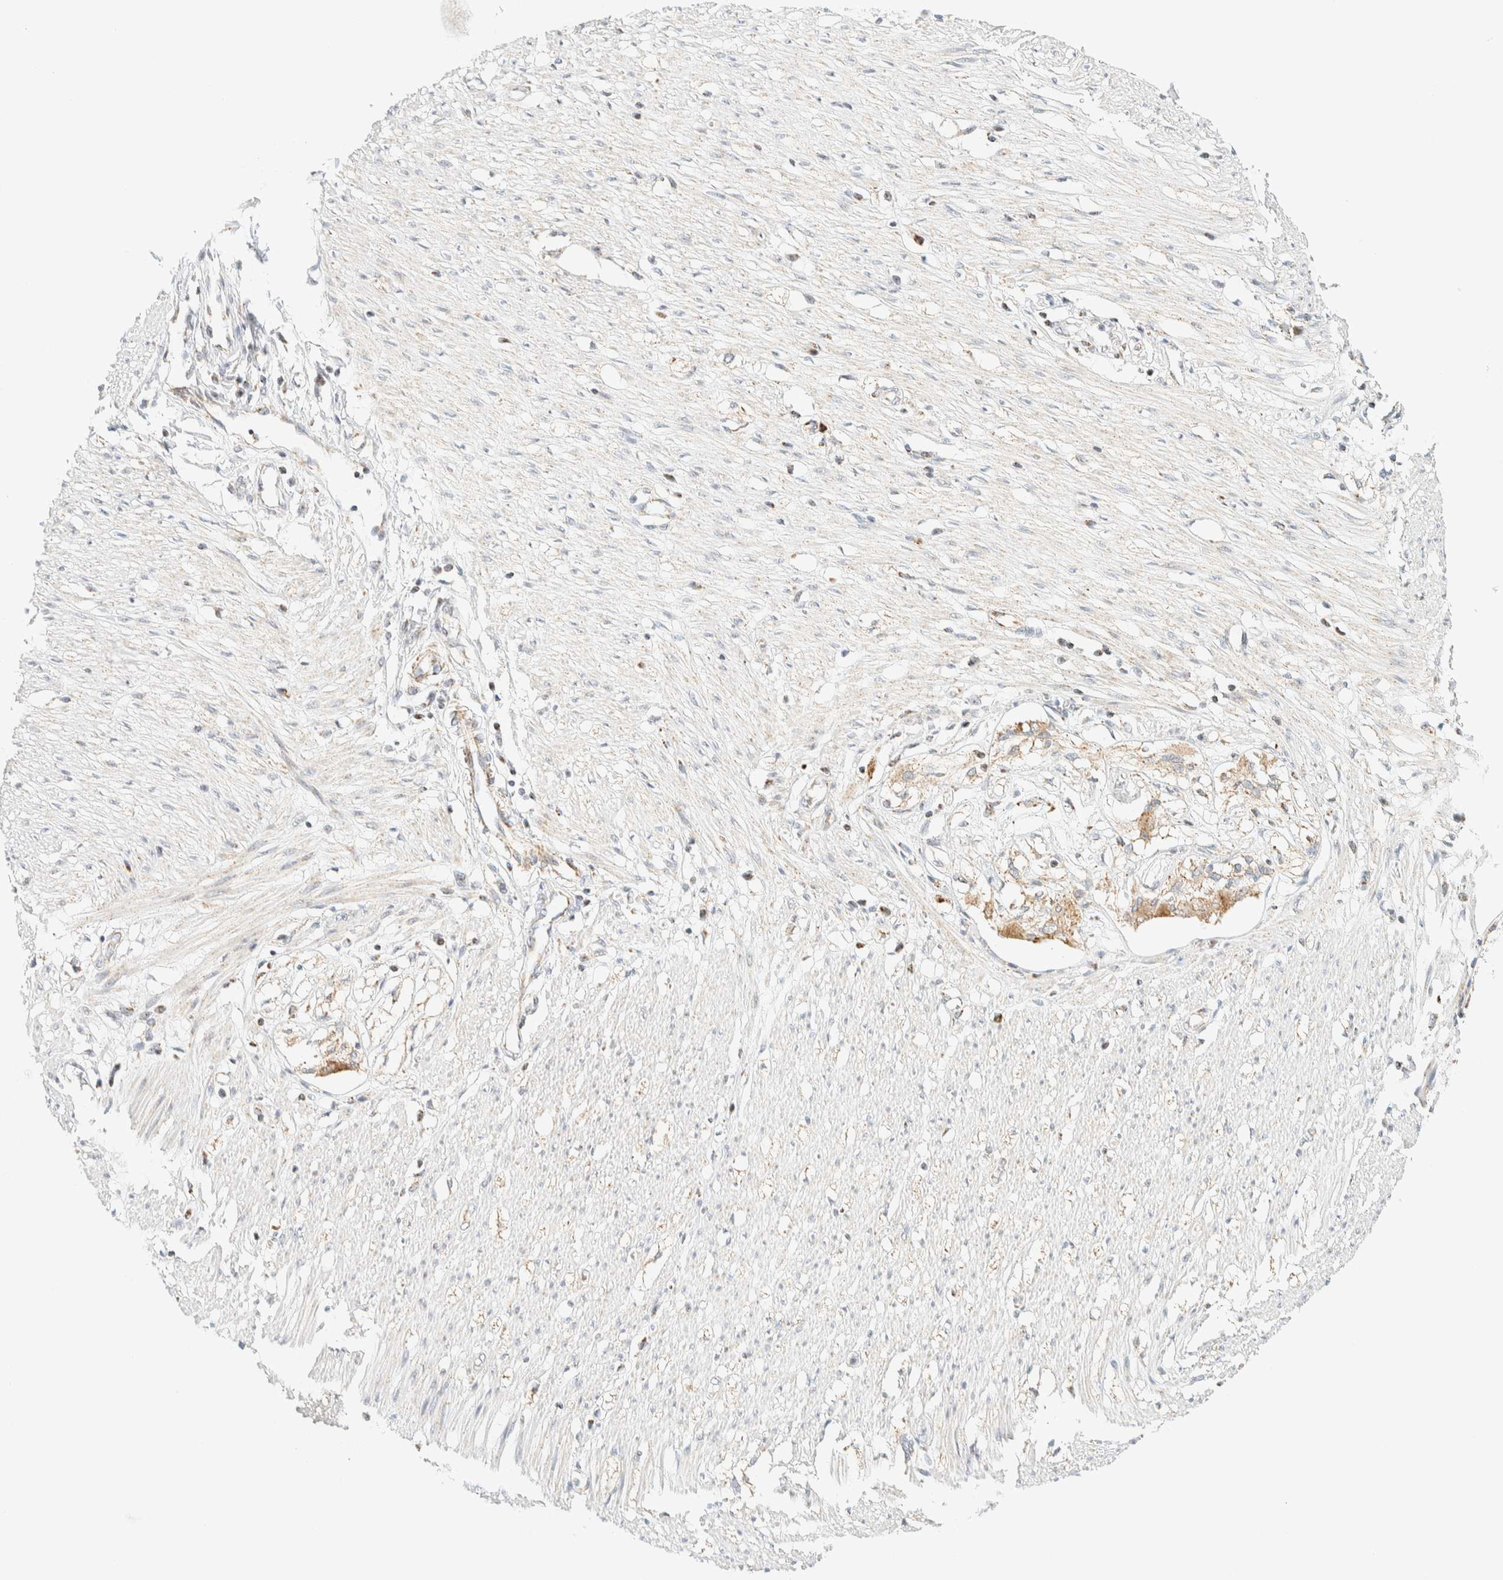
{"staining": {"intensity": "negative", "quantity": "none", "location": "none"}, "tissue": "soft tissue", "cell_type": "Chondrocytes", "image_type": "normal", "snomed": [{"axis": "morphology", "description": "Normal tissue, NOS"}, {"axis": "morphology", "description": "Adenocarcinoma, NOS"}, {"axis": "topography", "description": "Colon"}, {"axis": "topography", "description": "Peripheral nerve tissue"}], "caption": "Chondrocytes show no significant protein positivity in benign soft tissue.", "gene": "PPM1K", "patient": {"sex": "male", "age": 14}}